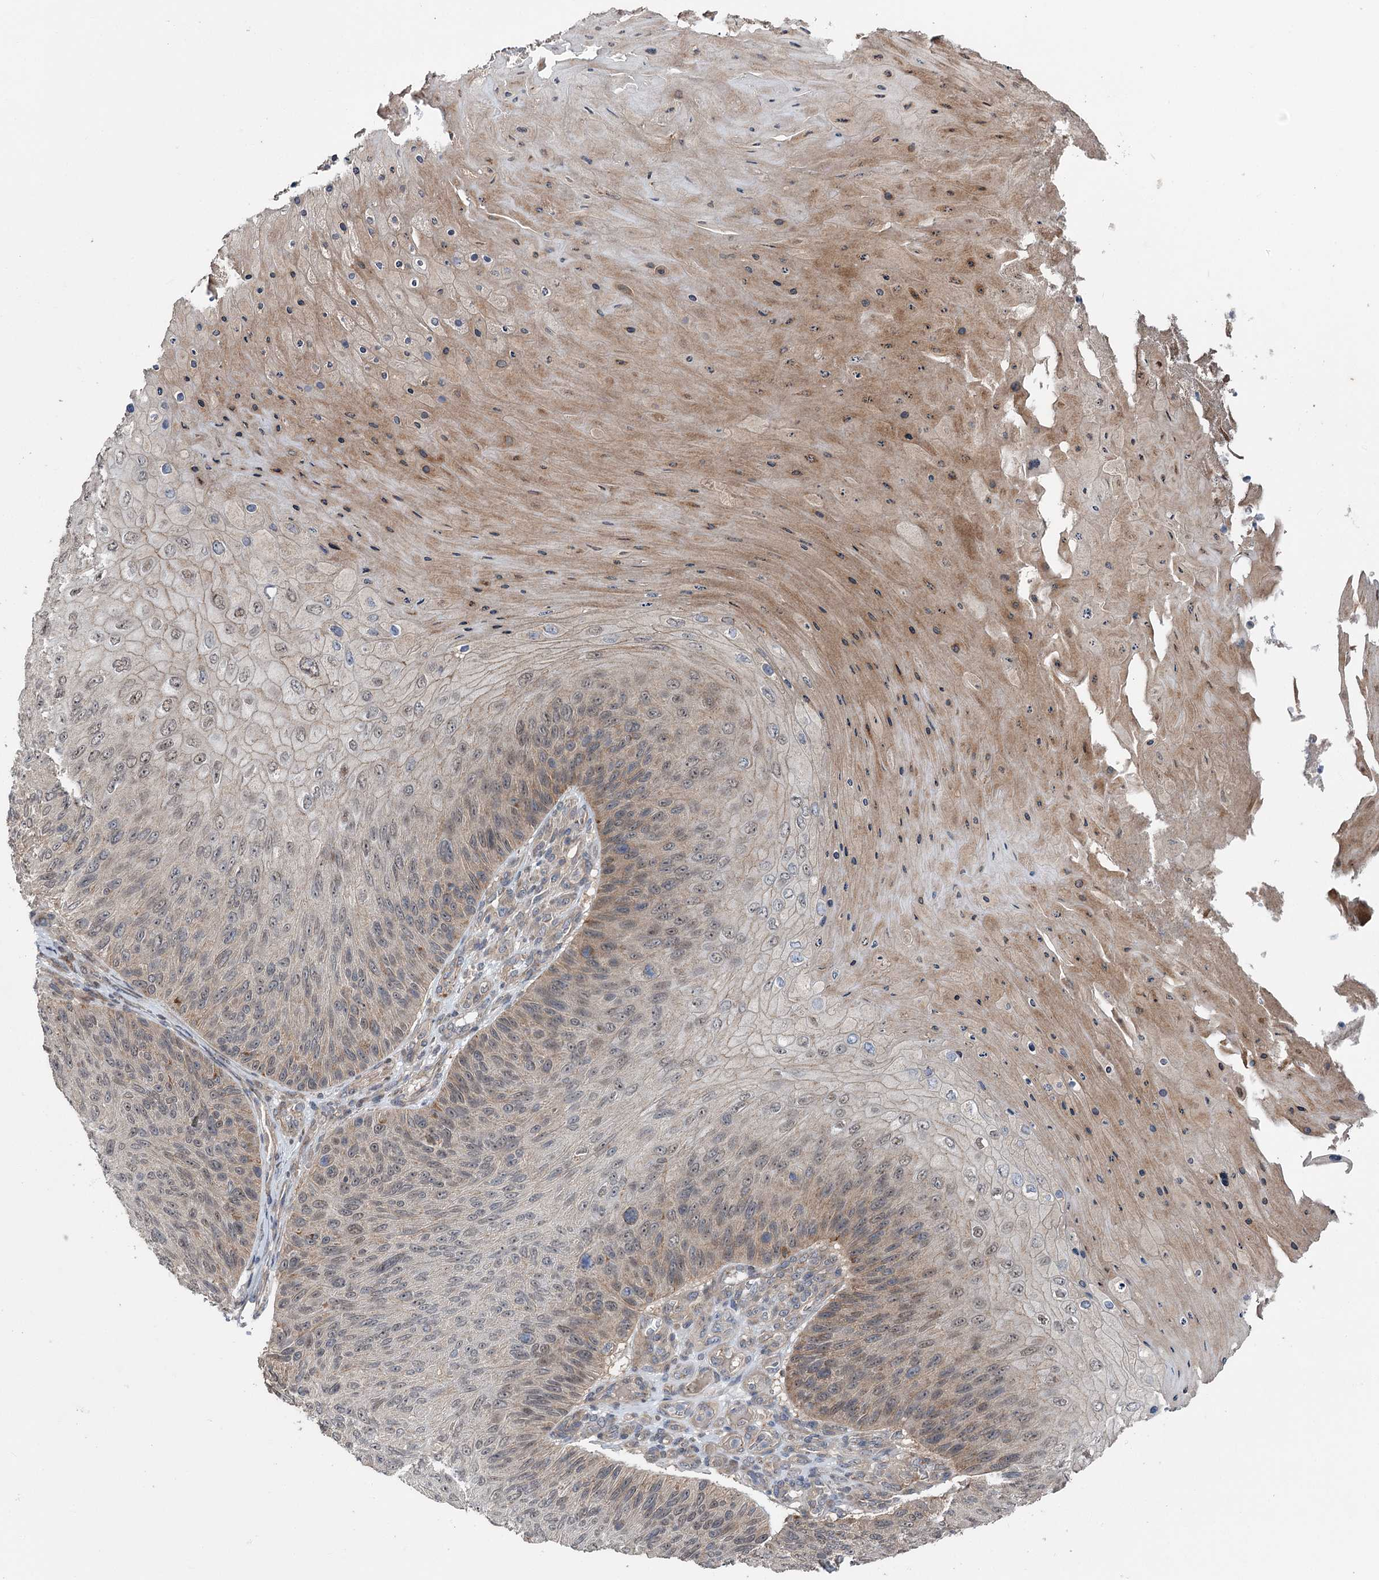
{"staining": {"intensity": "weak", "quantity": "25%-75%", "location": "cytoplasmic/membranous,nuclear"}, "tissue": "skin cancer", "cell_type": "Tumor cells", "image_type": "cancer", "snomed": [{"axis": "morphology", "description": "Squamous cell carcinoma, NOS"}, {"axis": "topography", "description": "Skin"}], "caption": "Protein positivity by immunohistochemistry (IHC) demonstrates weak cytoplasmic/membranous and nuclear expression in about 25%-75% of tumor cells in skin cancer.", "gene": "STX6", "patient": {"sex": "female", "age": 88}}